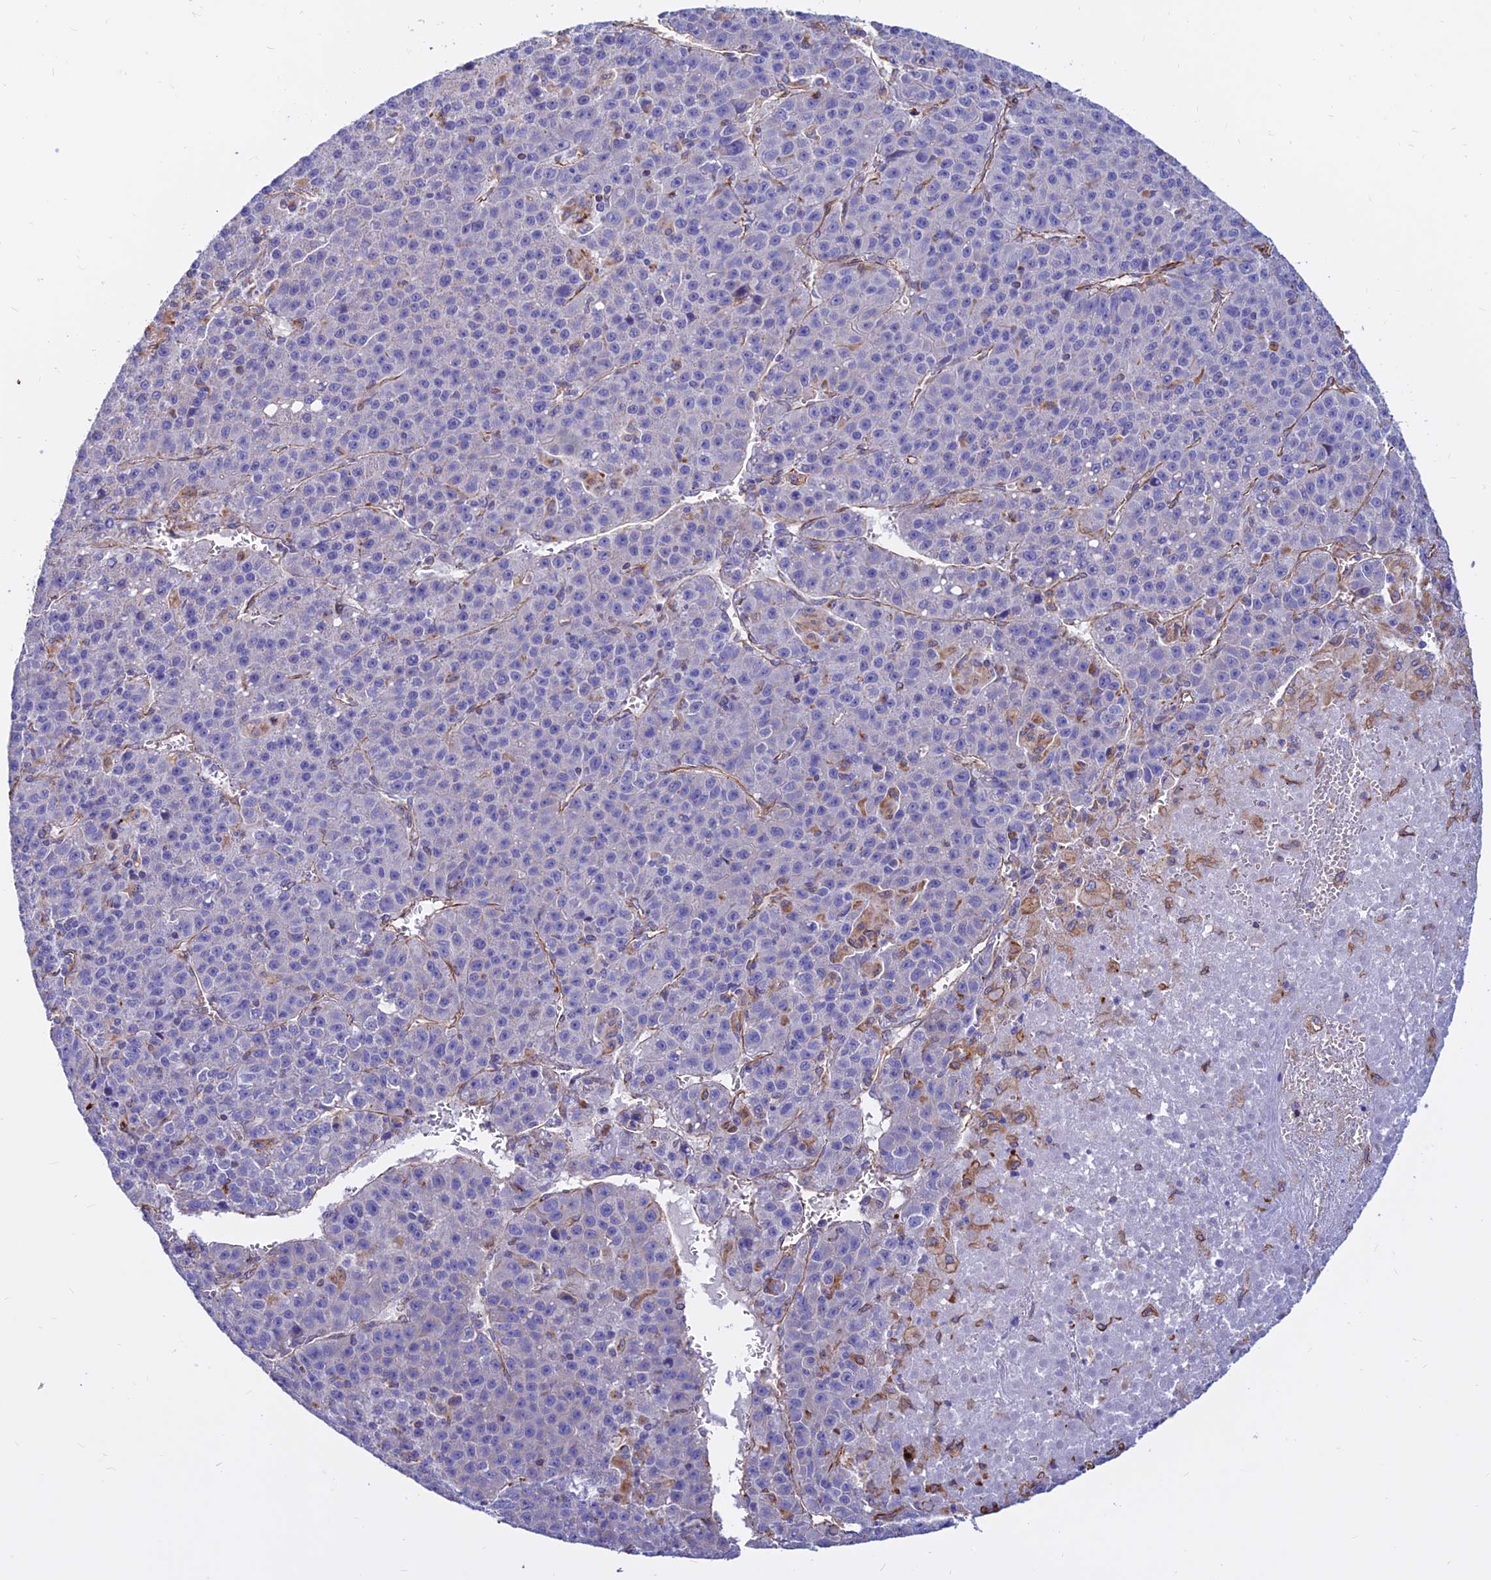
{"staining": {"intensity": "negative", "quantity": "none", "location": "none"}, "tissue": "liver cancer", "cell_type": "Tumor cells", "image_type": "cancer", "snomed": [{"axis": "morphology", "description": "Carcinoma, Hepatocellular, NOS"}, {"axis": "topography", "description": "Liver"}], "caption": "The micrograph displays no significant positivity in tumor cells of liver hepatocellular carcinoma. (Stains: DAB (3,3'-diaminobenzidine) IHC with hematoxylin counter stain, Microscopy: brightfield microscopy at high magnification).", "gene": "CDK18", "patient": {"sex": "female", "age": 53}}